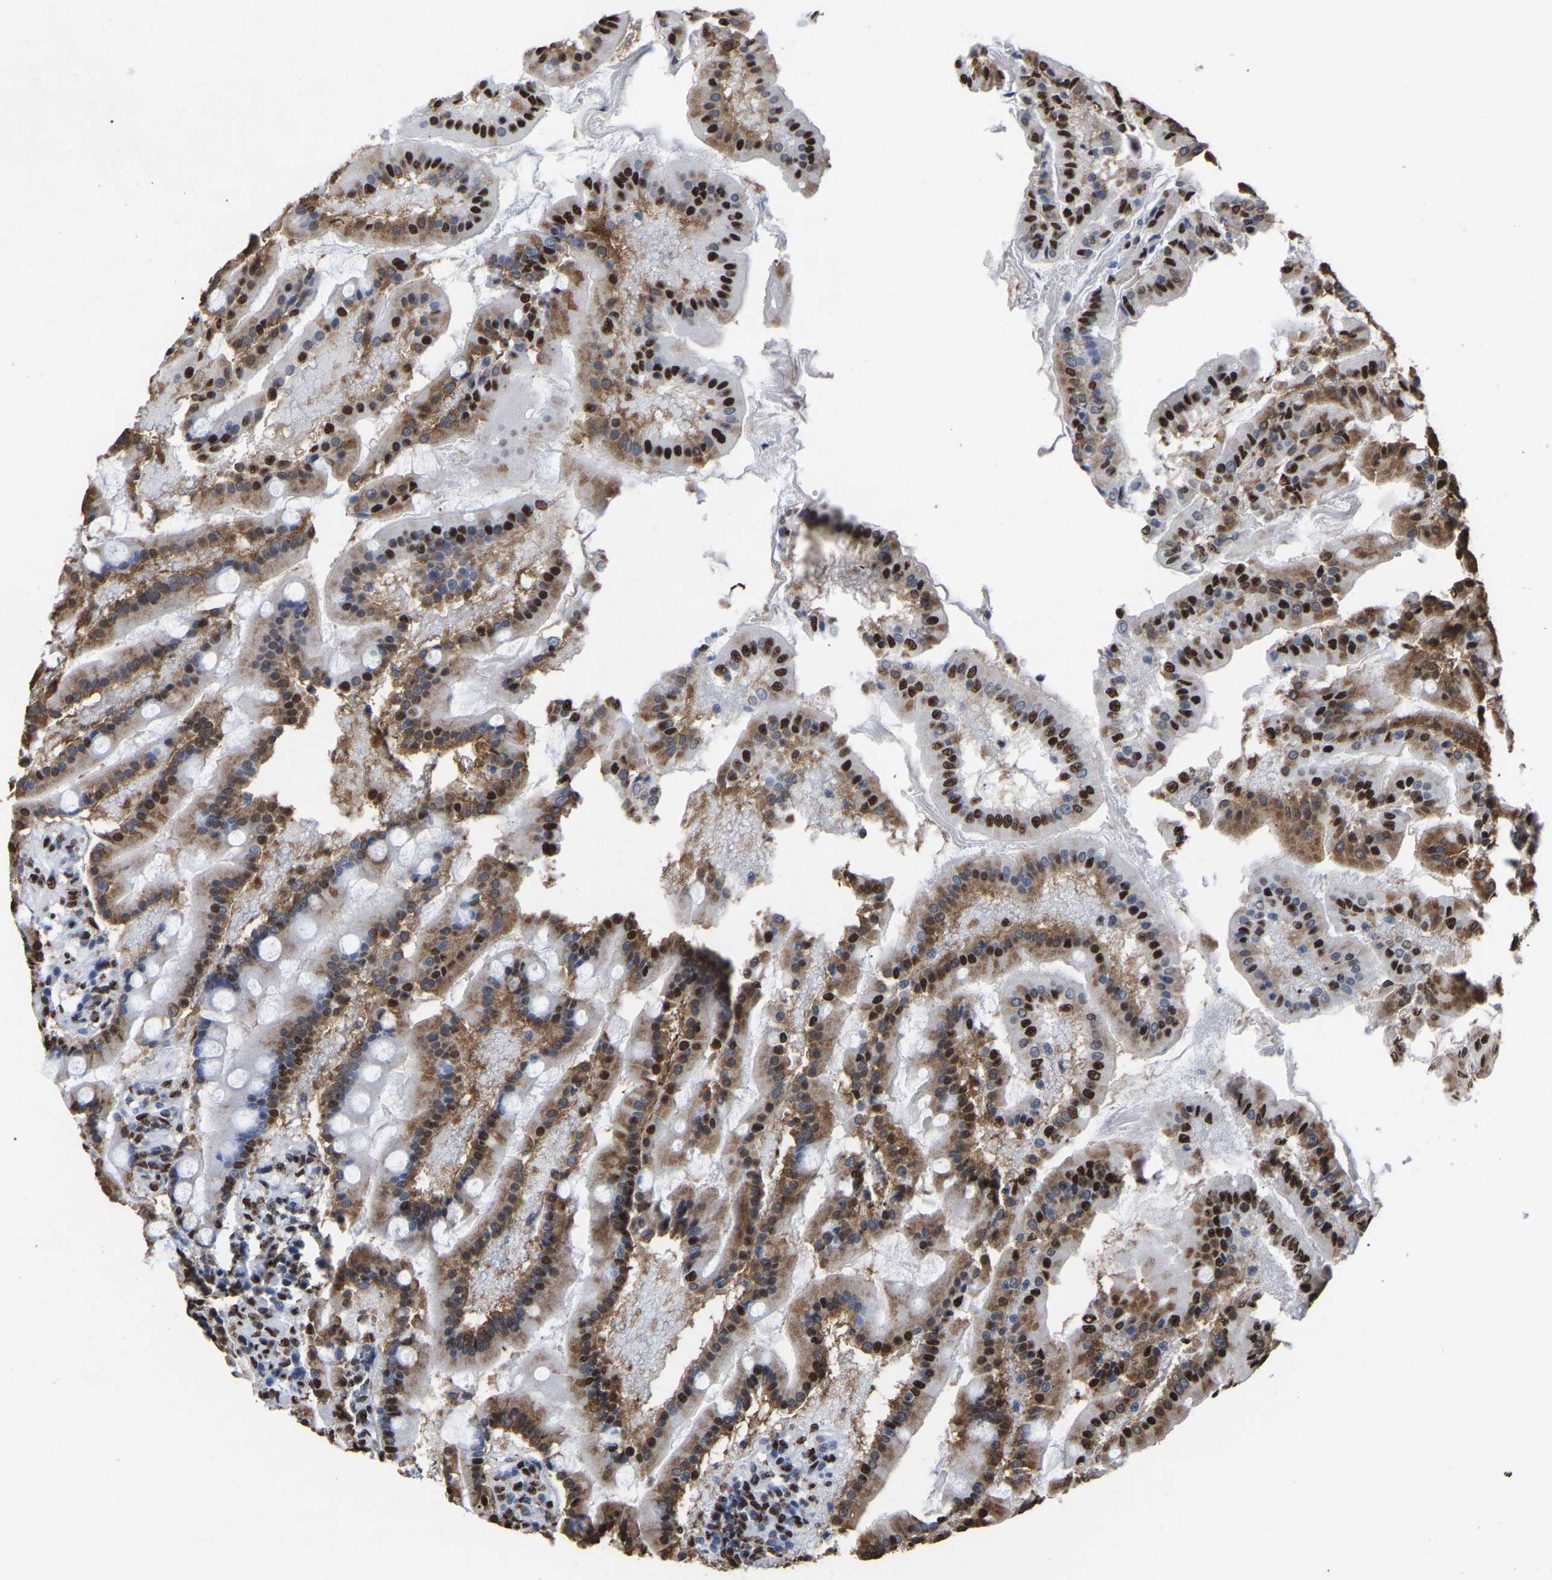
{"staining": {"intensity": "strong", "quantity": ">75%", "location": "cytoplasmic/membranous,nuclear"}, "tissue": "duodenum", "cell_type": "Glandular cells", "image_type": "normal", "snomed": [{"axis": "morphology", "description": "Normal tissue, NOS"}, {"axis": "topography", "description": "Duodenum"}], "caption": "Approximately >75% of glandular cells in benign duodenum exhibit strong cytoplasmic/membranous,nuclear protein expression as visualized by brown immunohistochemical staining.", "gene": "RBL2", "patient": {"sex": "male", "age": 50}}